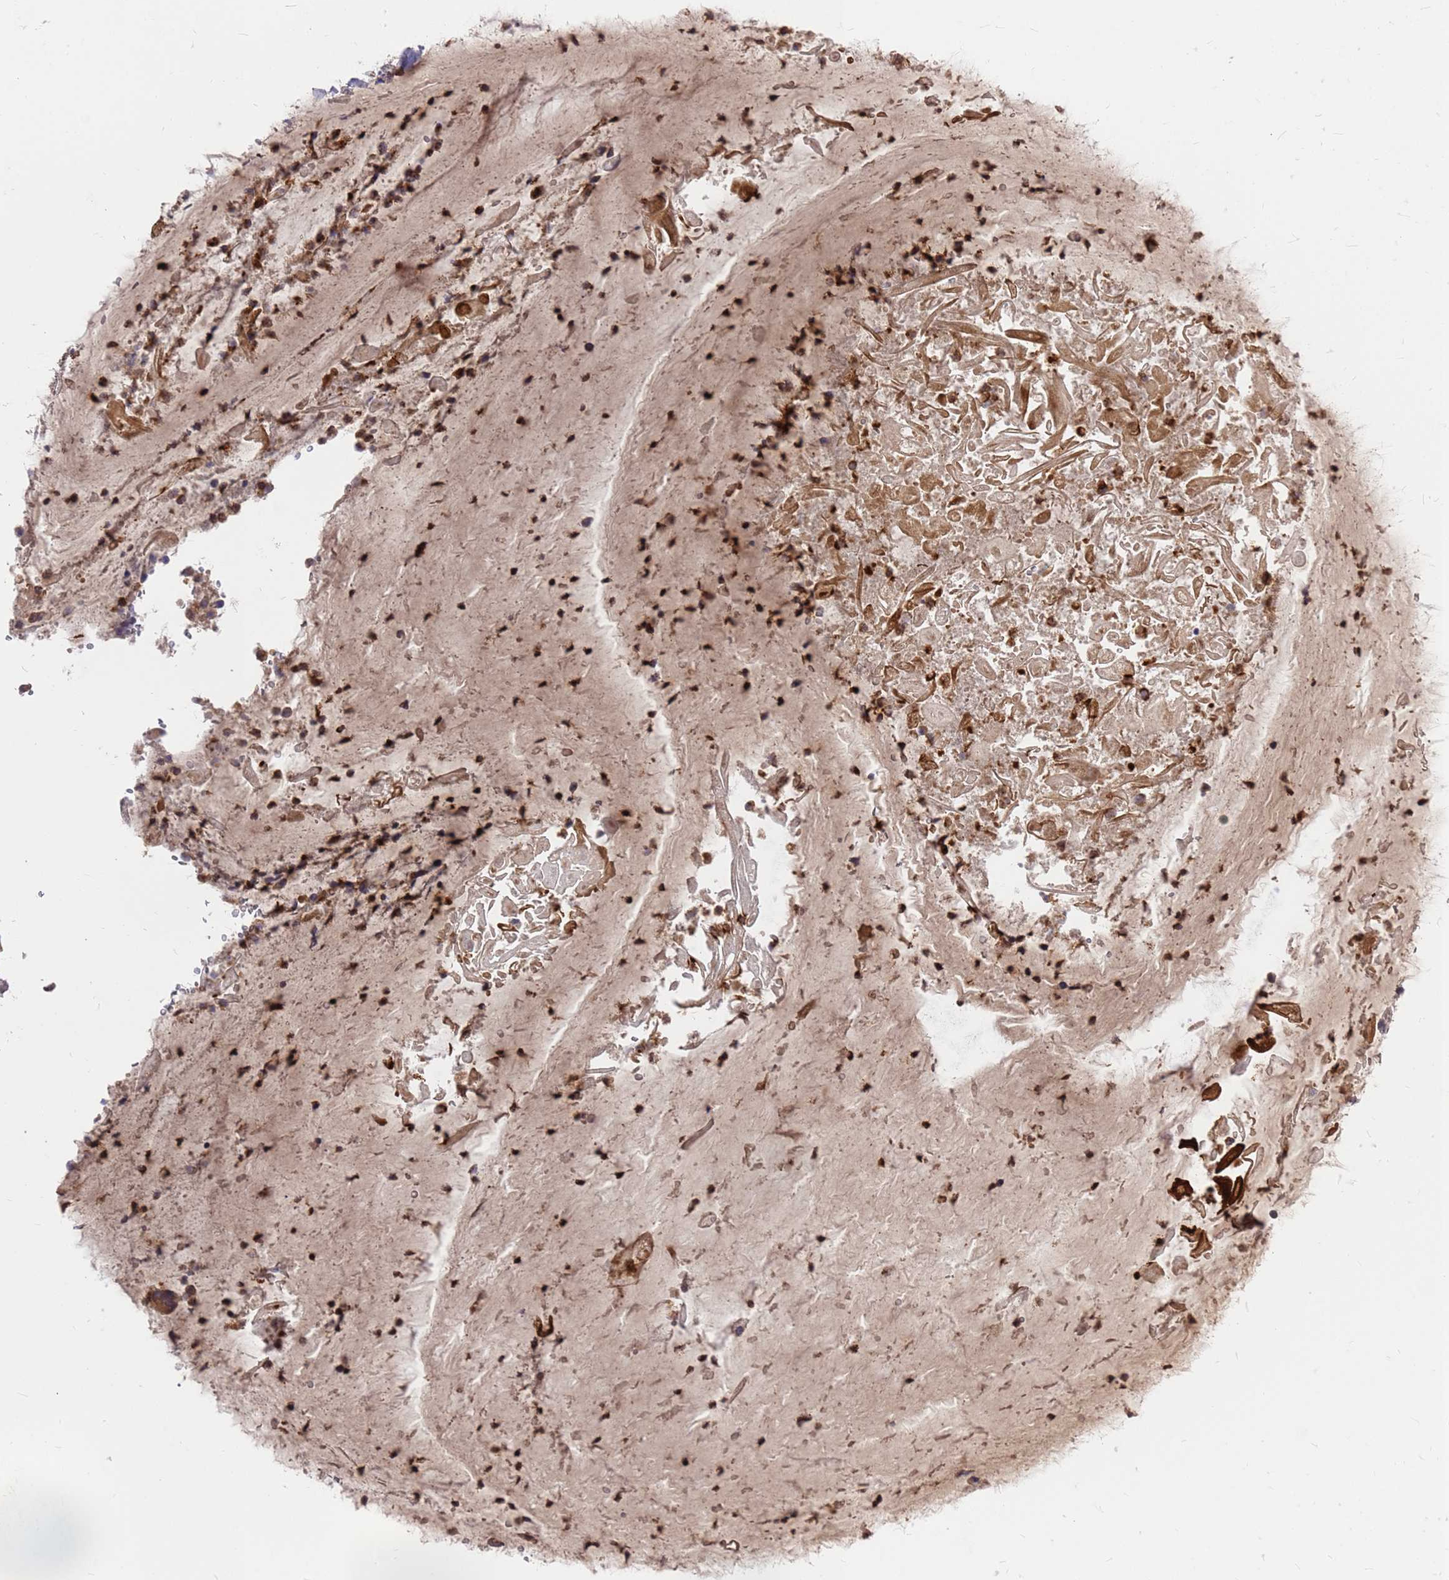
{"staining": {"intensity": "negative", "quantity": "none", "location": "none"}, "tissue": "adipose tissue", "cell_type": "Adipocytes", "image_type": "normal", "snomed": [{"axis": "morphology", "description": "Normal tissue, NOS"}, {"axis": "topography", "description": "Lymph node"}, {"axis": "topography", "description": "Cartilage tissue"}, {"axis": "topography", "description": "Bronchus"}], "caption": "This is an immunohistochemistry (IHC) image of normal adipose tissue. There is no staining in adipocytes.", "gene": "ZNF717", "patient": {"sex": "male", "age": 63}}